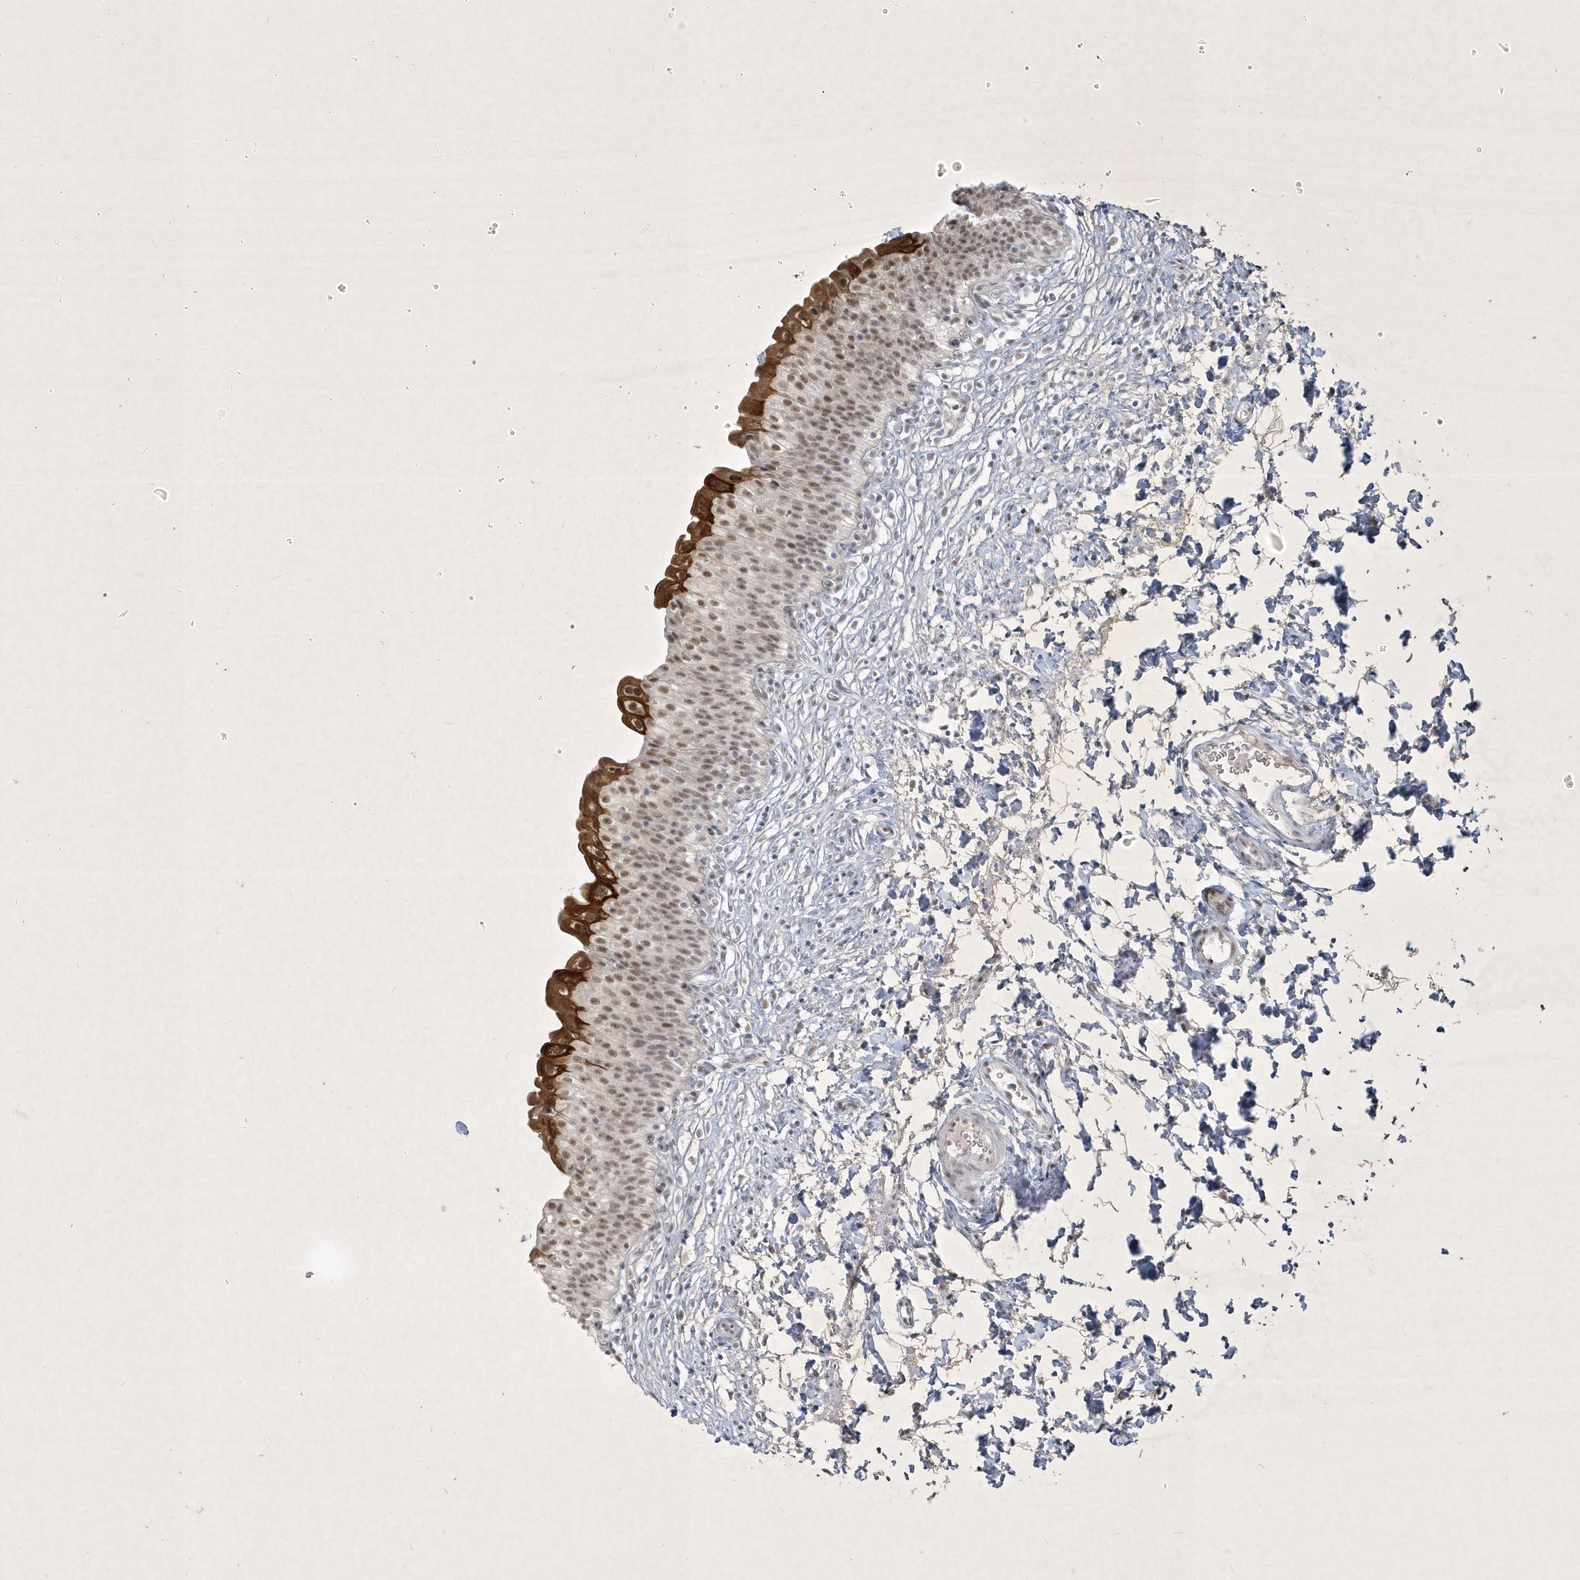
{"staining": {"intensity": "moderate", "quantity": ">75%", "location": "cytoplasmic/membranous,nuclear"}, "tissue": "urinary bladder", "cell_type": "Urothelial cells", "image_type": "normal", "snomed": [{"axis": "morphology", "description": "Normal tissue, NOS"}, {"axis": "topography", "description": "Urinary bladder"}], "caption": "Protein analysis of benign urinary bladder reveals moderate cytoplasmic/membranous,nuclear expression in approximately >75% of urothelial cells.", "gene": "ZBTB9", "patient": {"sex": "male", "age": 55}}